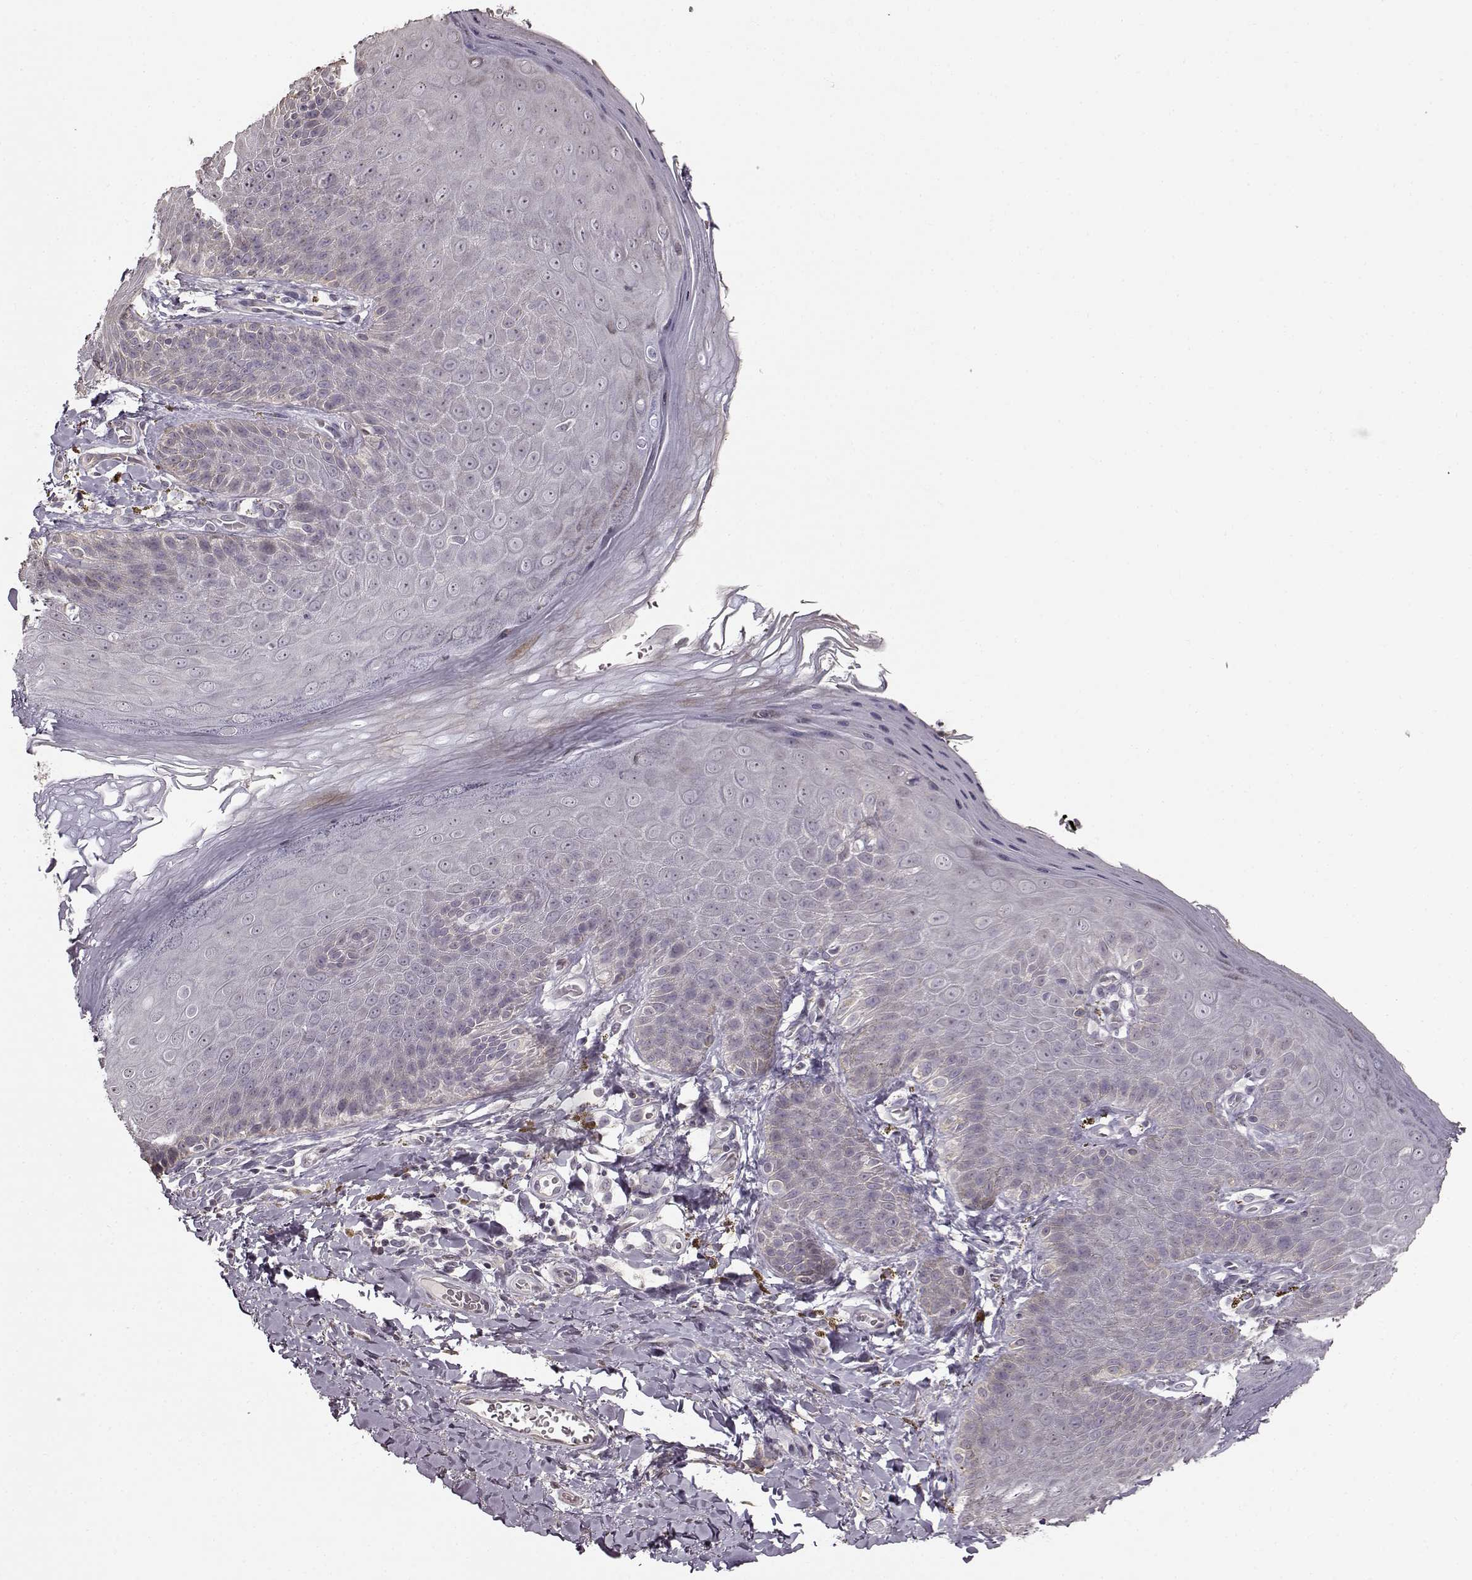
{"staining": {"intensity": "negative", "quantity": "none", "location": "none"}, "tissue": "skin", "cell_type": "Epidermal cells", "image_type": "normal", "snomed": [{"axis": "morphology", "description": "Normal tissue, NOS"}, {"axis": "topography", "description": "Anal"}], "caption": "Immunohistochemical staining of normal human skin displays no significant positivity in epidermal cells. The staining was performed using DAB (3,3'-diaminobenzidine) to visualize the protein expression in brown, while the nuclei were stained in blue with hematoxylin (Magnification: 20x).", "gene": "FSHB", "patient": {"sex": "male", "age": 53}}